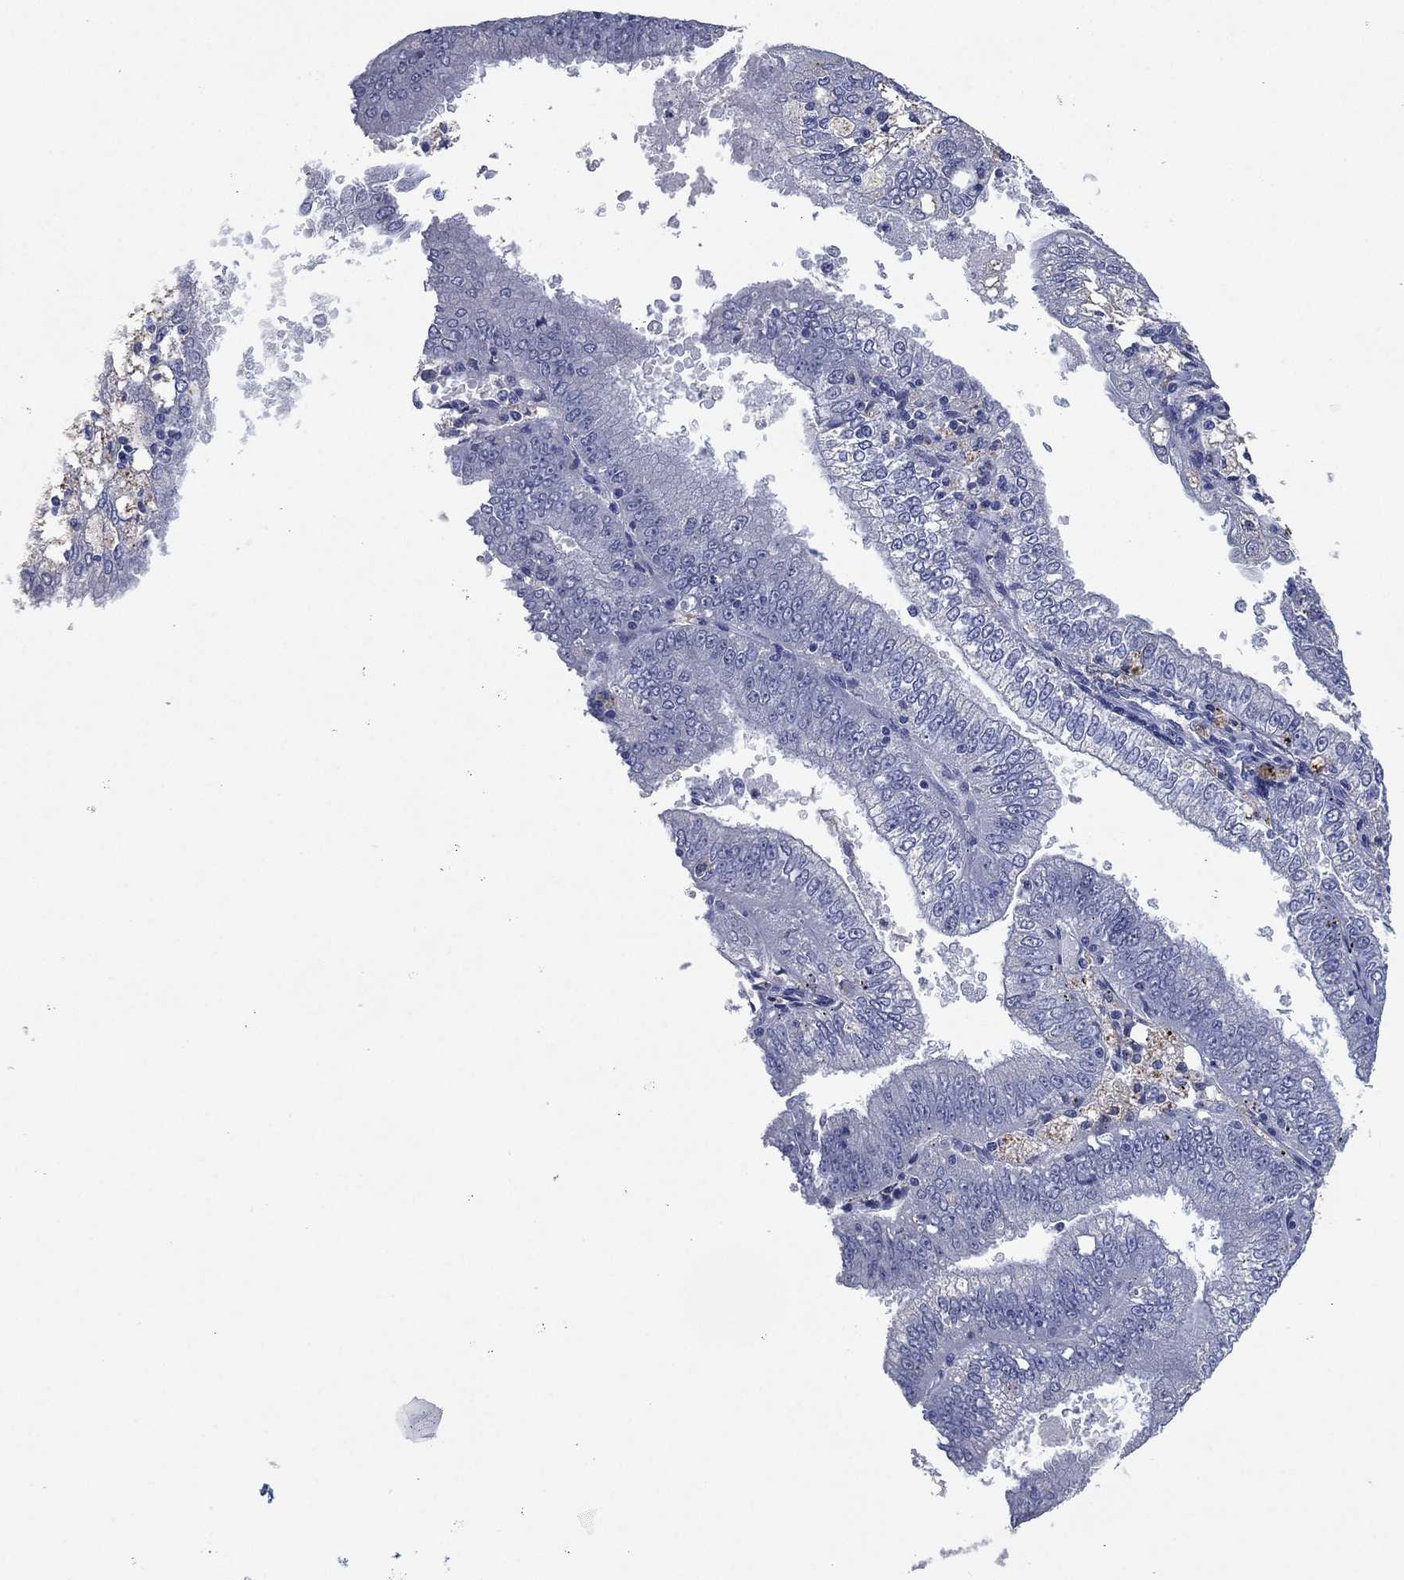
{"staining": {"intensity": "negative", "quantity": "none", "location": "none"}, "tissue": "endometrial cancer", "cell_type": "Tumor cells", "image_type": "cancer", "snomed": [{"axis": "morphology", "description": "Adenocarcinoma, NOS"}, {"axis": "topography", "description": "Endometrium"}], "caption": "Protein analysis of adenocarcinoma (endometrial) demonstrates no significant staining in tumor cells. Nuclei are stained in blue.", "gene": "FSCN2", "patient": {"sex": "female", "age": 66}}